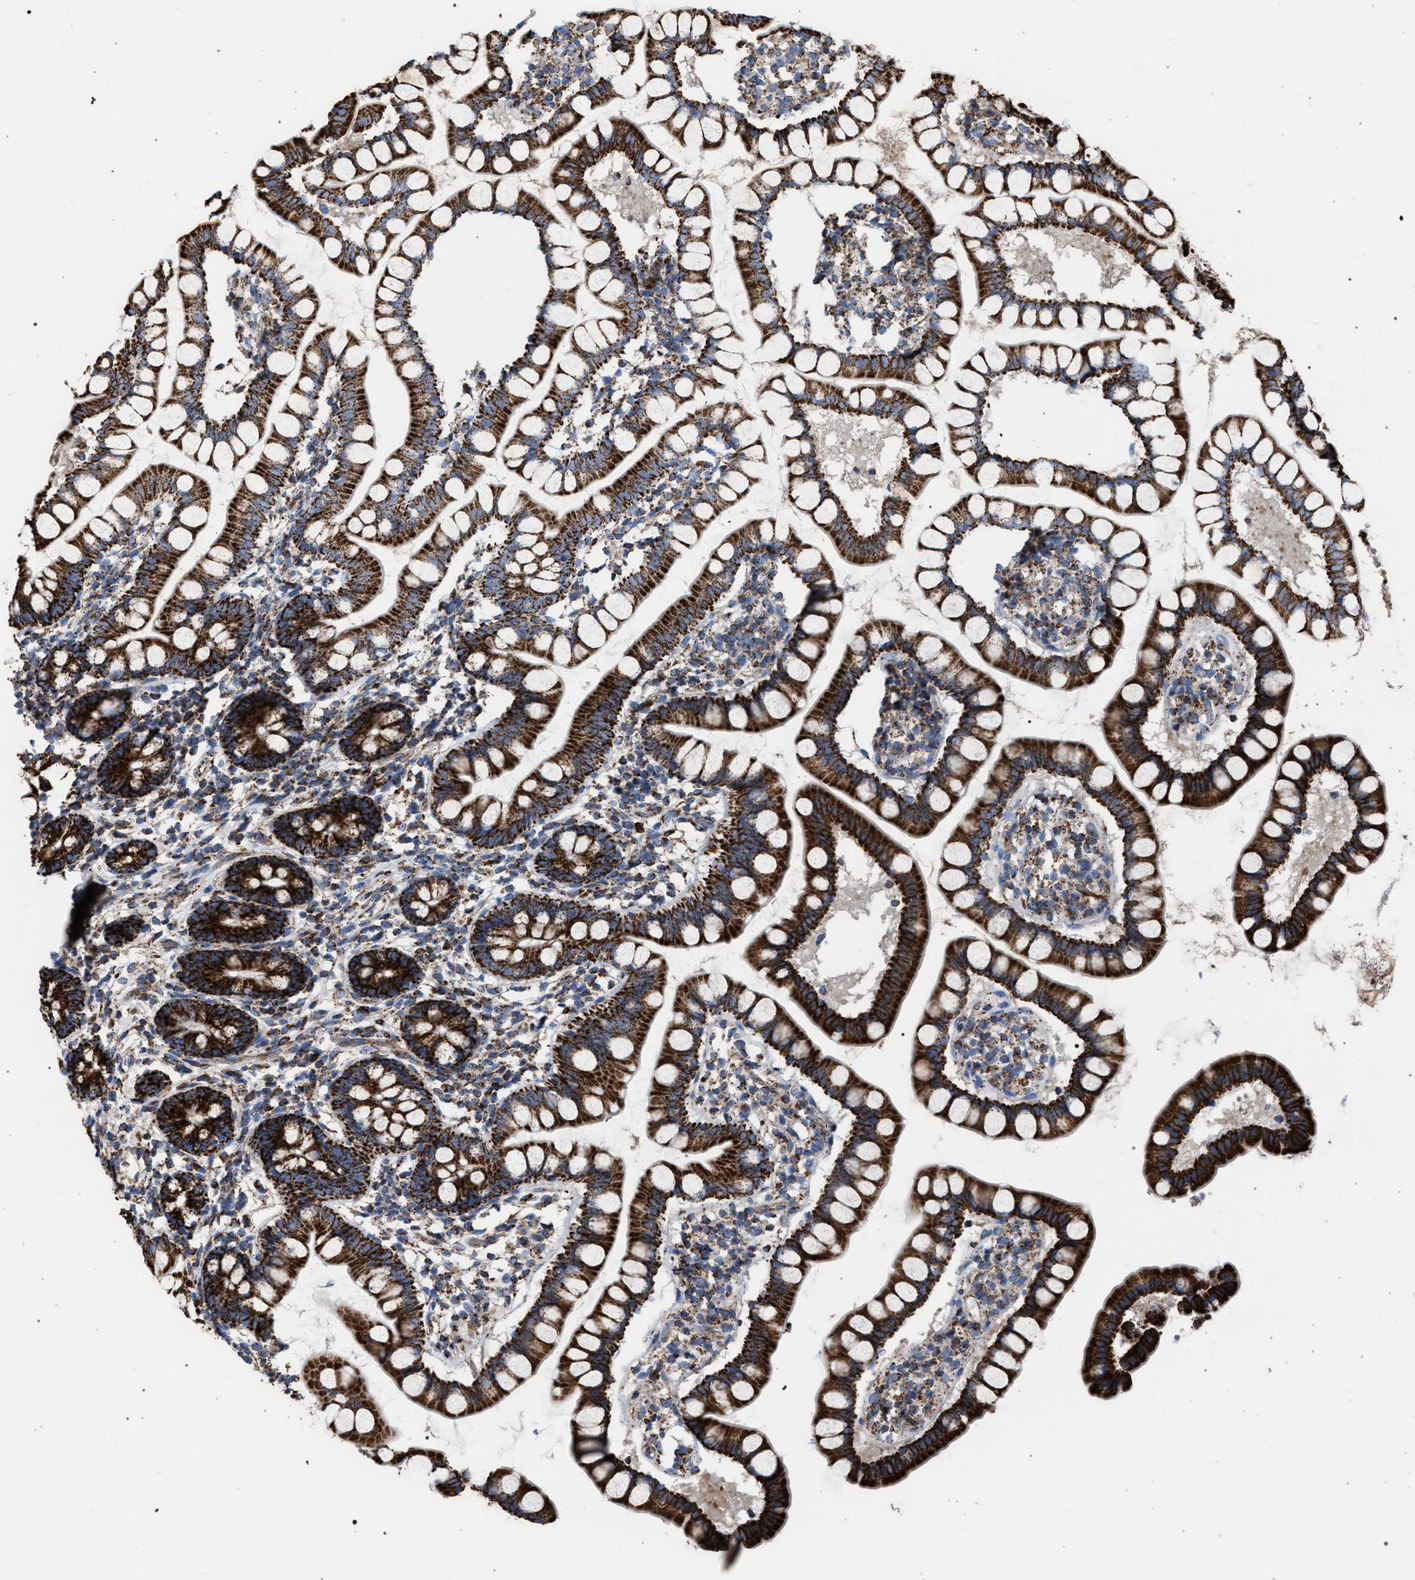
{"staining": {"intensity": "strong", "quantity": ">75%", "location": "cytoplasmic/membranous"}, "tissue": "small intestine", "cell_type": "Glandular cells", "image_type": "normal", "snomed": [{"axis": "morphology", "description": "Normal tissue, NOS"}, {"axis": "topography", "description": "Small intestine"}], "caption": "A high-resolution image shows immunohistochemistry staining of unremarkable small intestine, which displays strong cytoplasmic/membranous positivity in about >75% of glandular cells. Nuclei are stained in blue.", "gene": "VPS13A", "patient": {"sex": "female", "age": 84}}